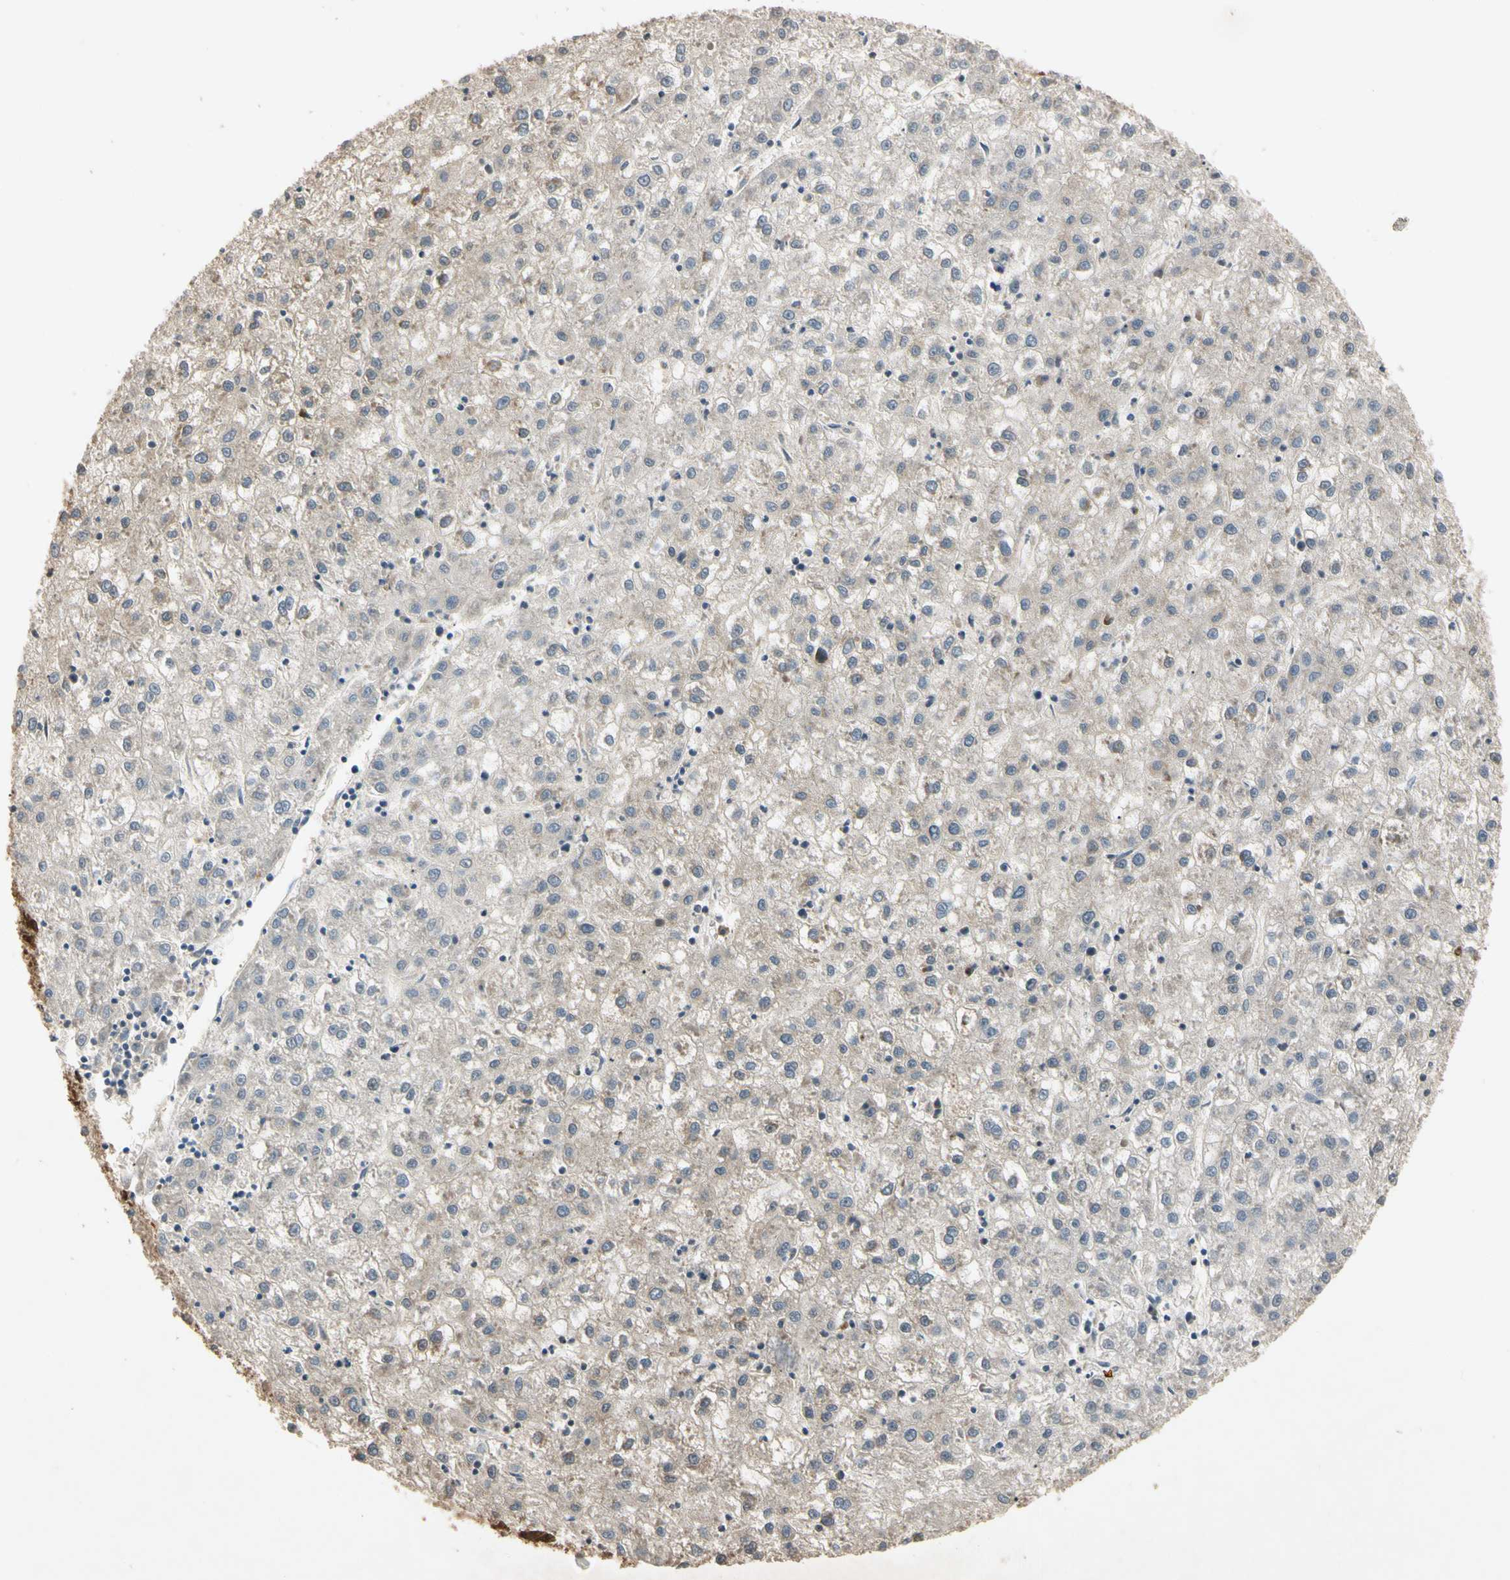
{"staining": {"intensity": "weak", "quantity": ">75%", "location": "cytoplasmic/membranous"}, "tissue": "liver cancer", "cell_type": "Tumor cells", "image_type": "cancer", "snomed": [{"axis": "morphology", "description": "Carcinoma, Hepatocellular, NOS"}, {"axis": "topography", "description": "Liver"}], "caption": "Tumor cells exhibit weak cytoplasmic/membranous staining in about >75% of cells in liver hepatocellular carcinoma. The staining is performed using DAB brown chromogen to label protein expression. The nuclei are counter-stained blue using hematoxylin.", "gene": "PRDX5", "patient": {"sex": "male", "age": 72}}